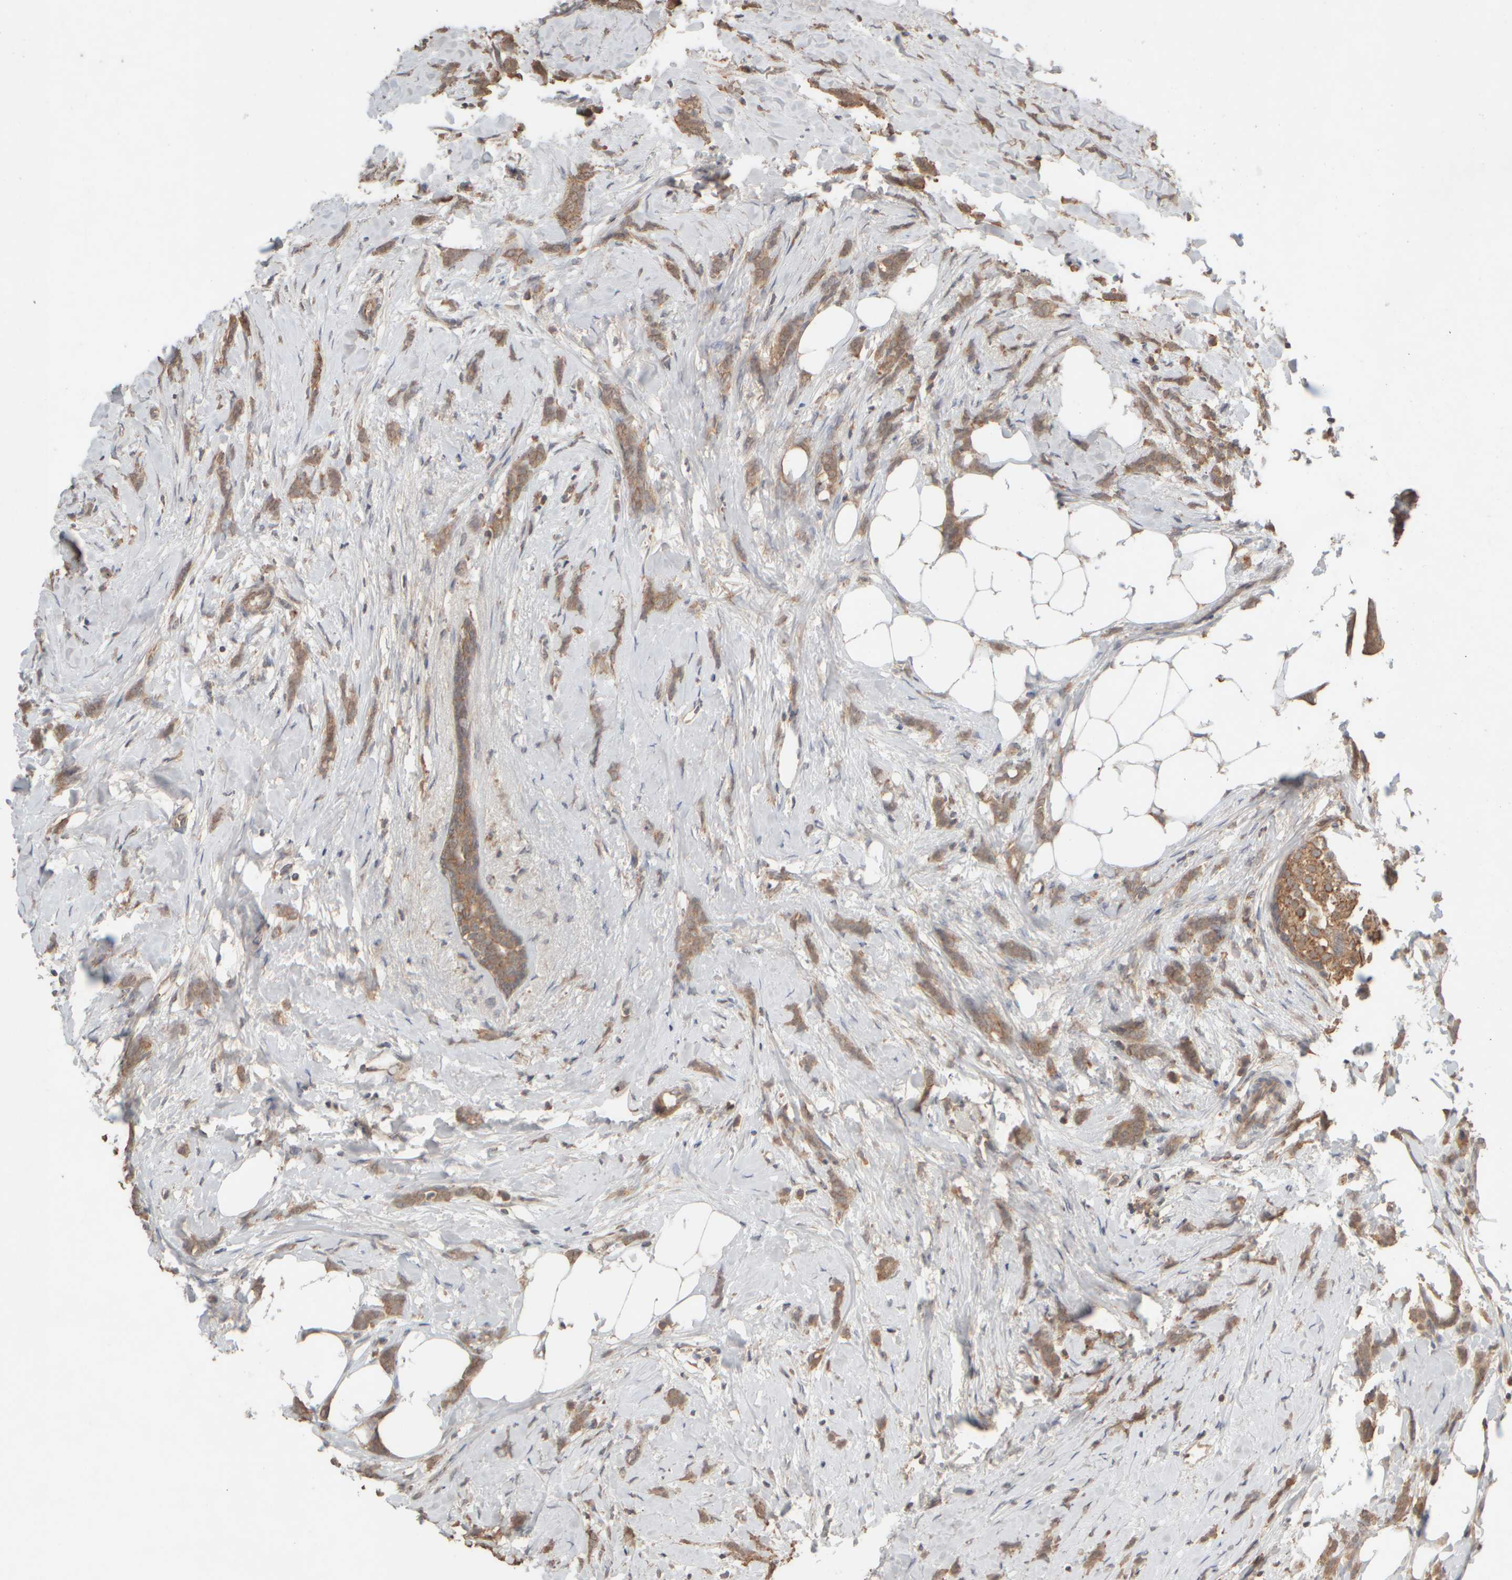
{"staining": {"intensity": "moderate", "quantity": ">75%", "location": "cytoplasmic/membranous"}, "tissue": "breast cancer", "cell_type": "Tumor cells", "image_type": "cancer", "snomed": [{"axis": "morphology", "description": "Lobular carcinoma, in situ"}, {"axis": "morphology", "description": "Lobular carcinoma"}, {"axis": "topography", "description": "Breast"}], "caption": "Immunohistochemistry staining of lobular carcinoma in situ (breast), which displays medium levels of moderate cytoplasmic/membranous staining in approximately >75% of tumor cells indicating moderate cytoplasmic/membranous protein expression. The staining was performed using DAB (3,3'-diaminobenzidine) (brown) for protein detection and nuclei were counterstained in hematoxylin (blue).", "gene": "EIF2B3", "patient": {"sex": "female", "age": 41}}